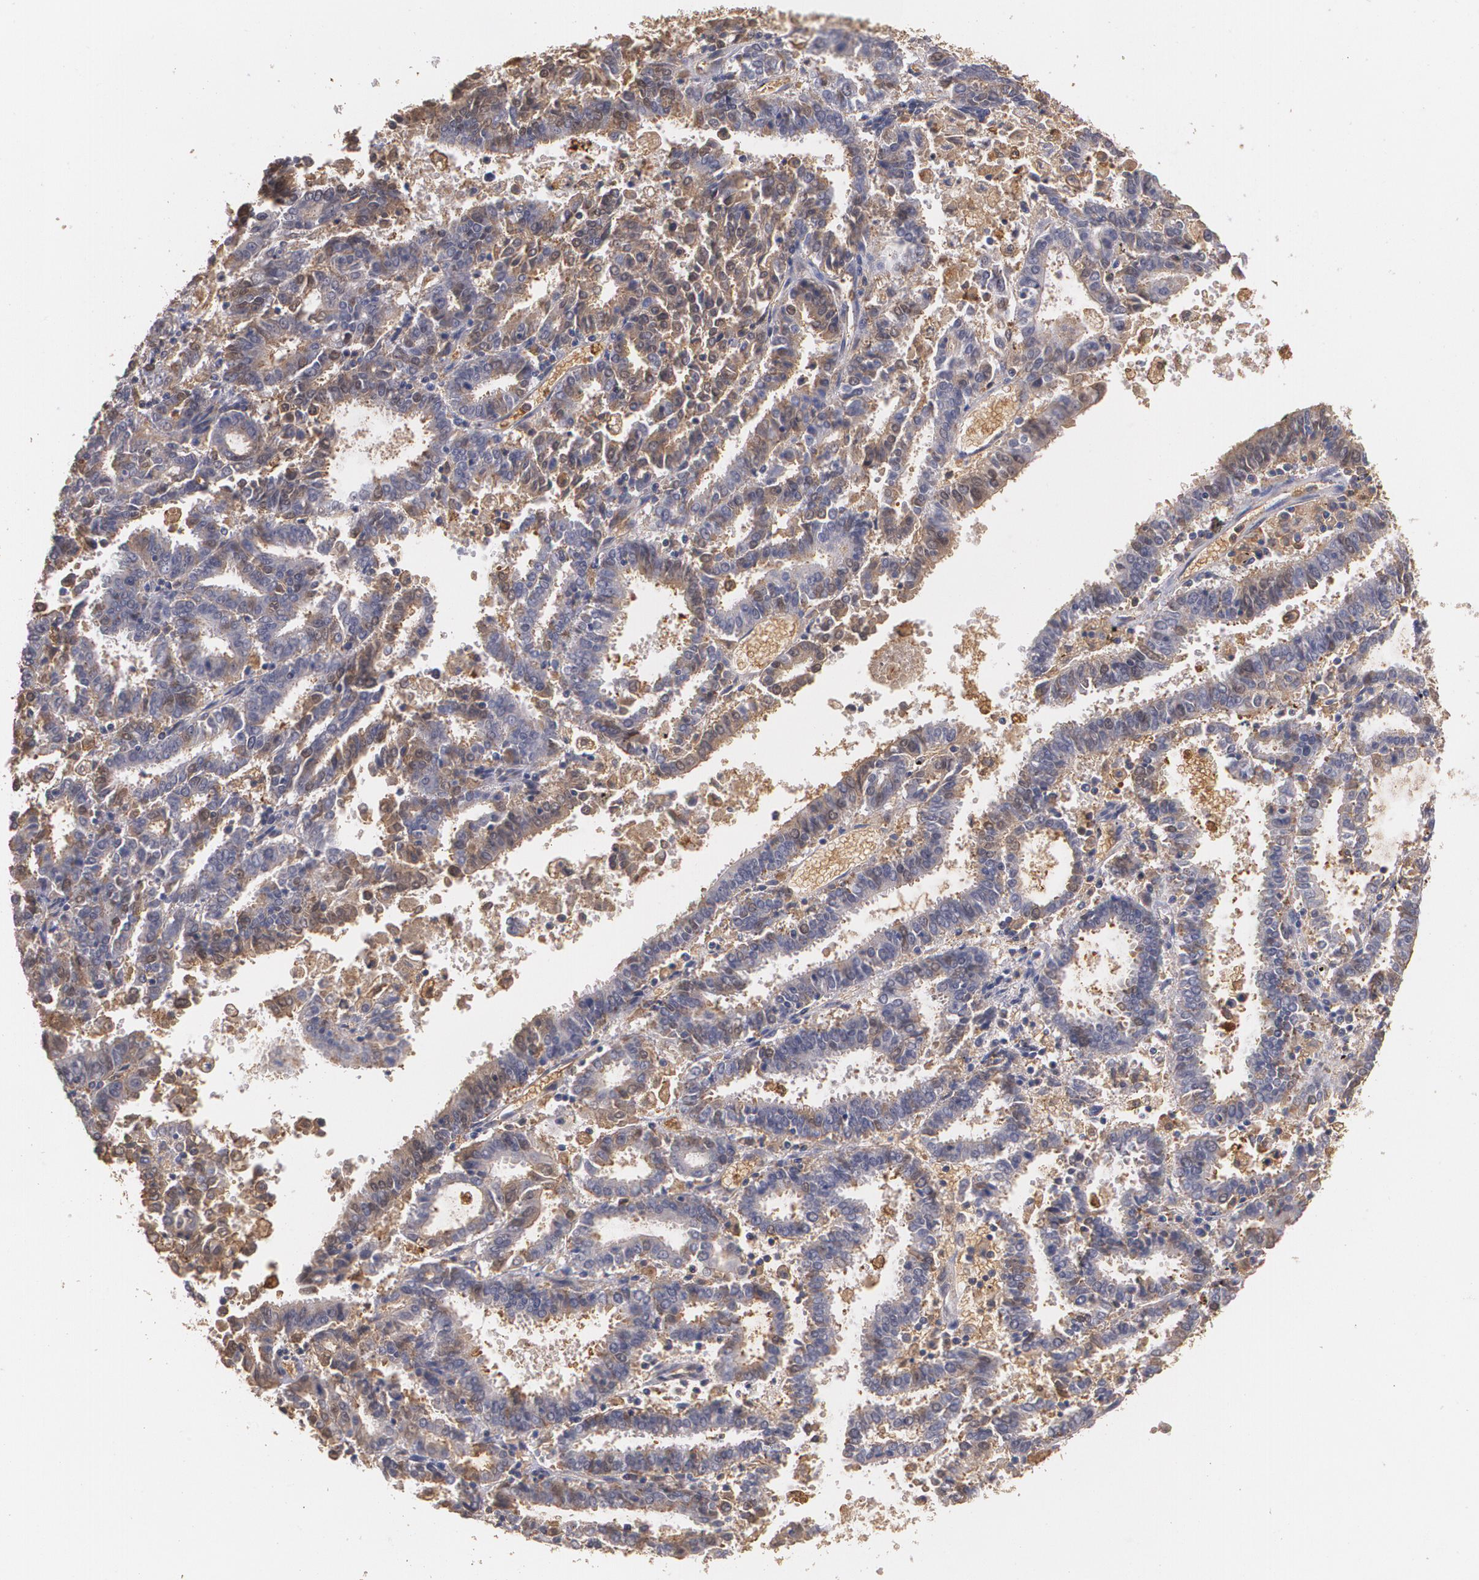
{"staining": {"intensity": "moderate", "quantity": ">75%", "location": "cytoplasmic/membranous"}, "tissue": "endometrial cancer", "cell_type": "Tumor cells", "image_type": "cancer", "snomed": [{"axis": "morphology", "description": "Adenocarcinoma, NOS"}, {"axis": "topography", "description": "Uterus"}], "caption": "DAB immunohistochemical staining of human adenocarcinoma (endometrial) reveals moderate cytoplasmic/membranous protein expression in about >75% of tumor cells.", "gene": "PTS", "patient": {"sex": "female", "age": 83}}